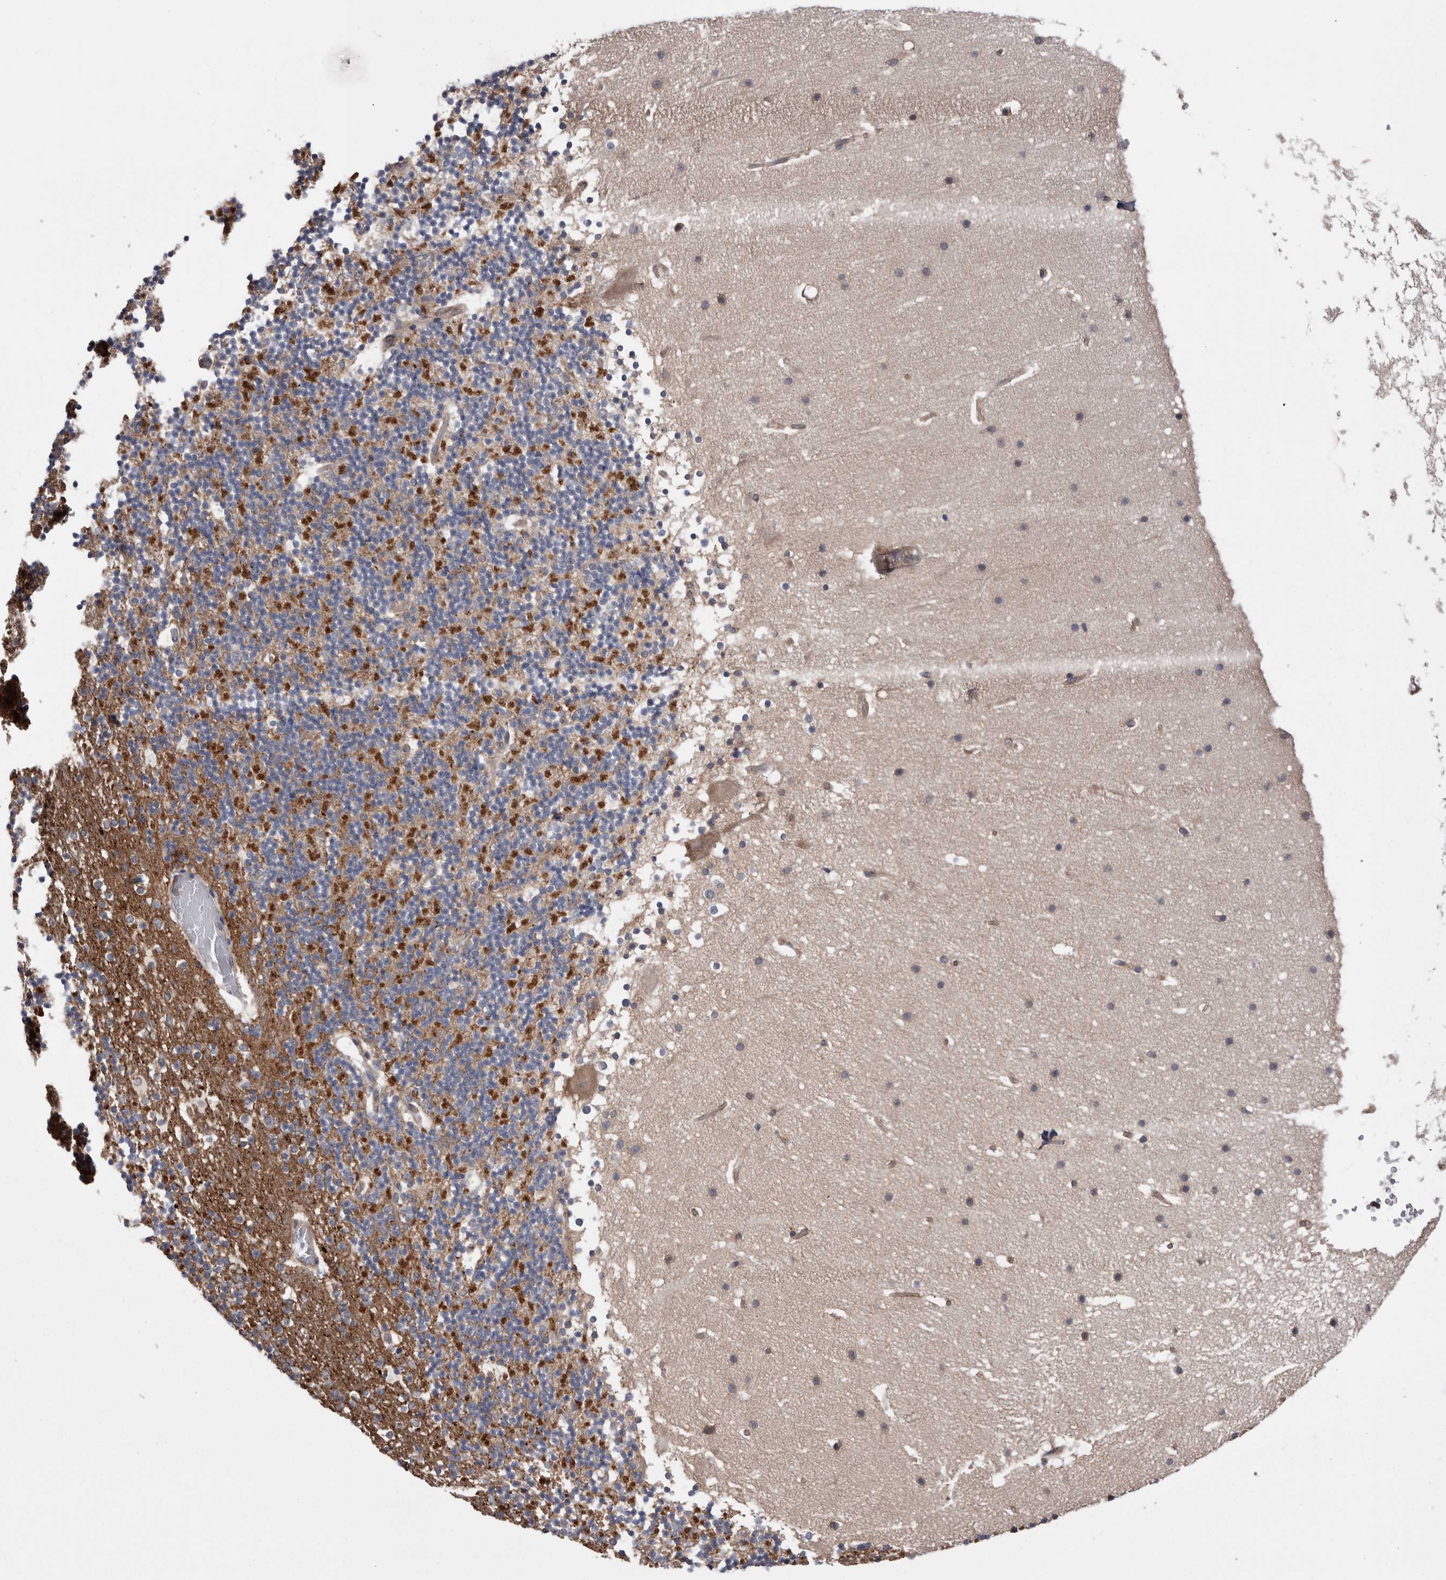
{"staining": {"intensity": "weak", "quantity": "<25%", "location": "cytoplasmic/membranous"}, "tissue": "cerebellum", "cell_type": "Cells in granular layer", "image_type": "normal", "snomed": [{"axis": "morphology", "description": "Normal tissue, NOS"}, {"axis": "topography", "description": "Cerebellum"}], "caption": "An immunohistochemistry image of normal cerebellum is shown. There is no staining in cells in granular layer of cerebellum.", "gene": "LIMA1", "patient": {"sex": "male", "age": 57}}